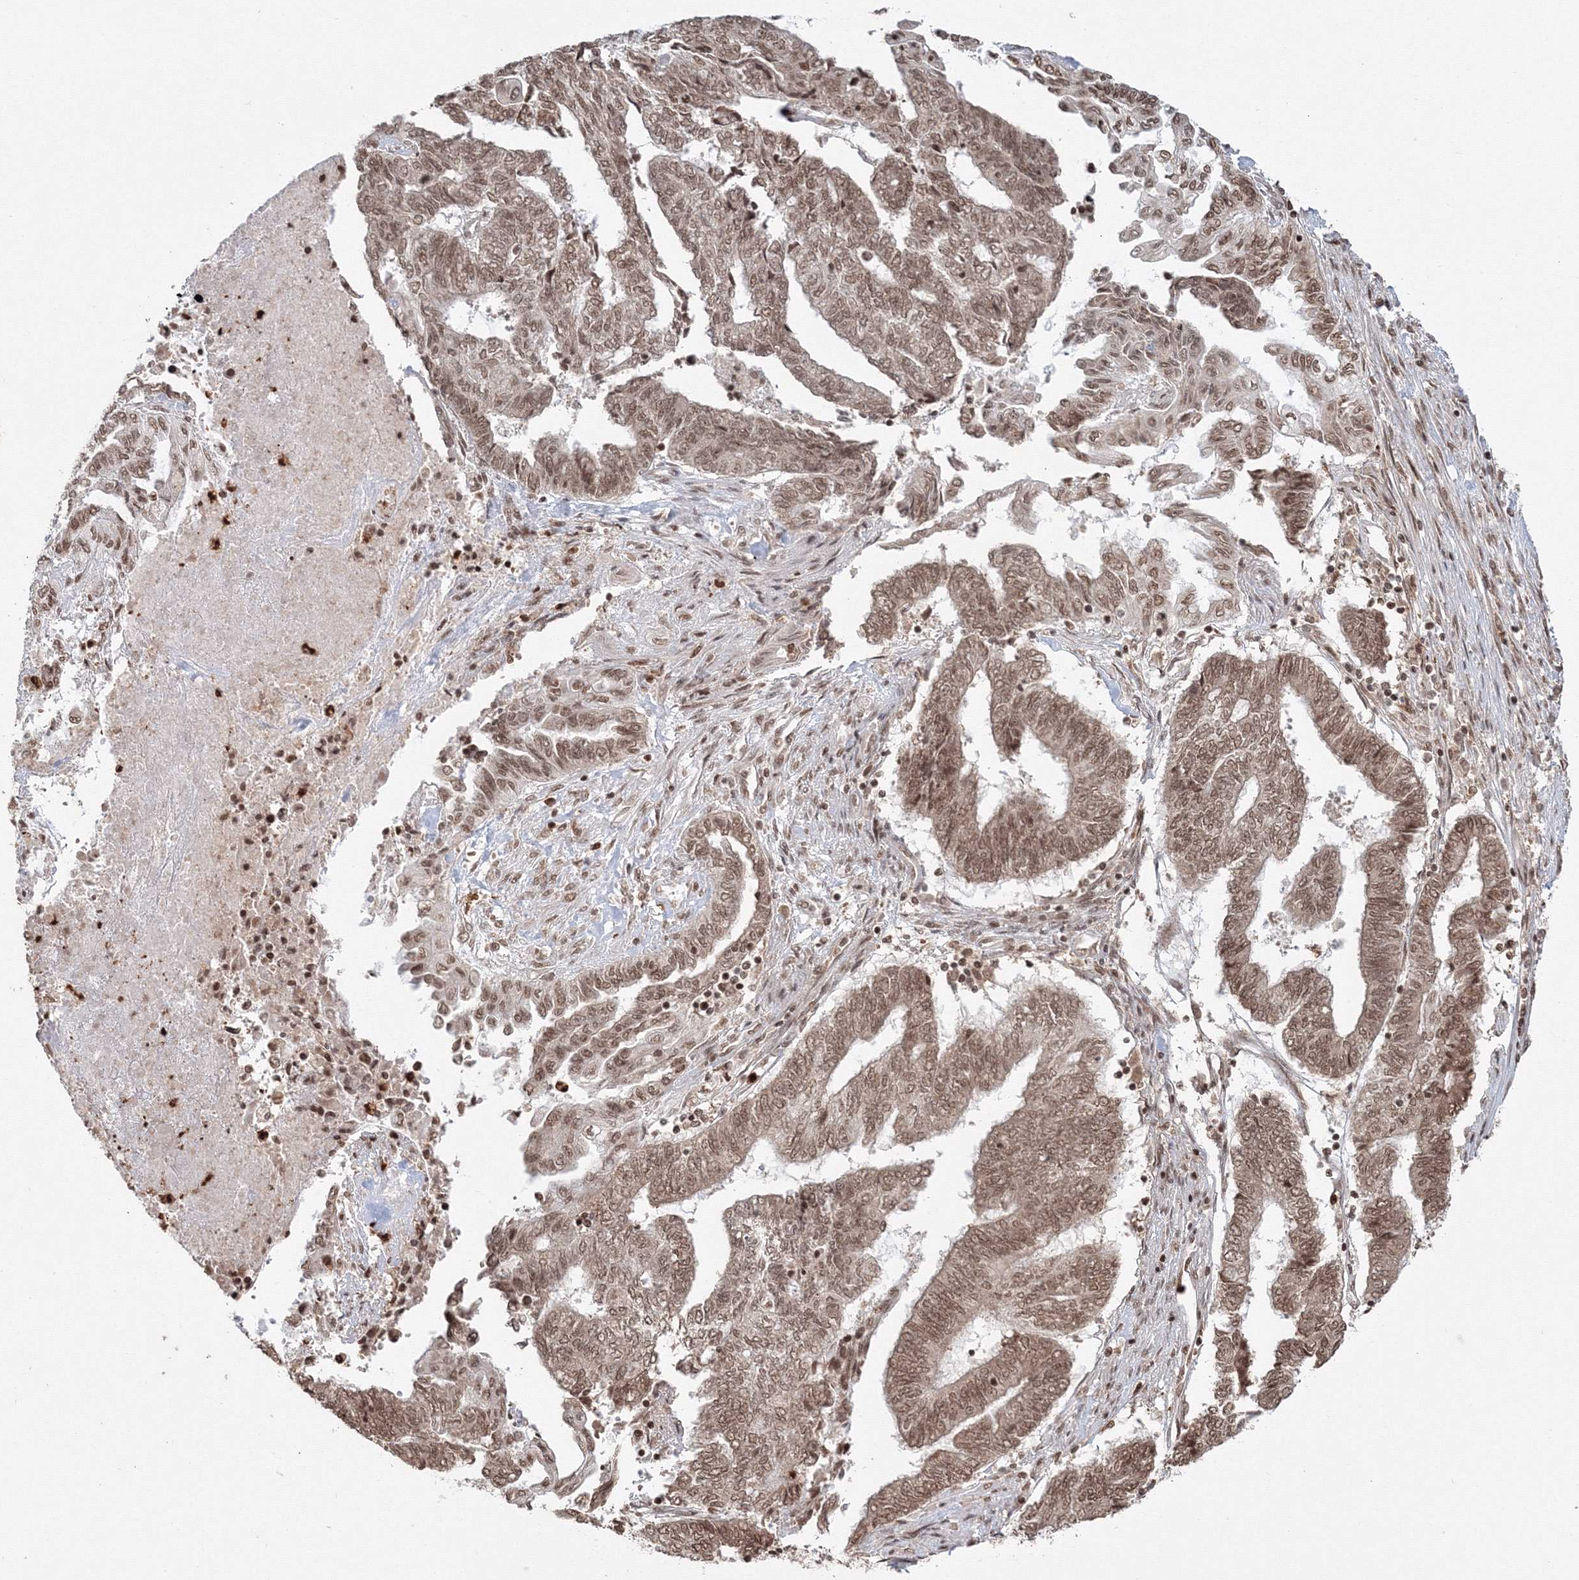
{"staining": {"intensity": "moderate", "quantity": ">75%", "location": "nuclear"}, "tissue": "endometrial cancer", "cell_type": "Tumor cells", "image_type": "cancer", "snomed": [{"axis": "morphology", "description": "Adenocarcinoma, NOS"}, {"axis": "topography", "description": "Uterus"}, {"axis": "topography", "description": "Endometrium"}], "caption": "An IHC image of tumor tissue is shown. Protein staining in brown labels moderate nuclear positivity in adenocarcinoma (endometrial) within tumor cells.", "gene": "KIF20A", "patient": {"sex": "female", "age": 70}}